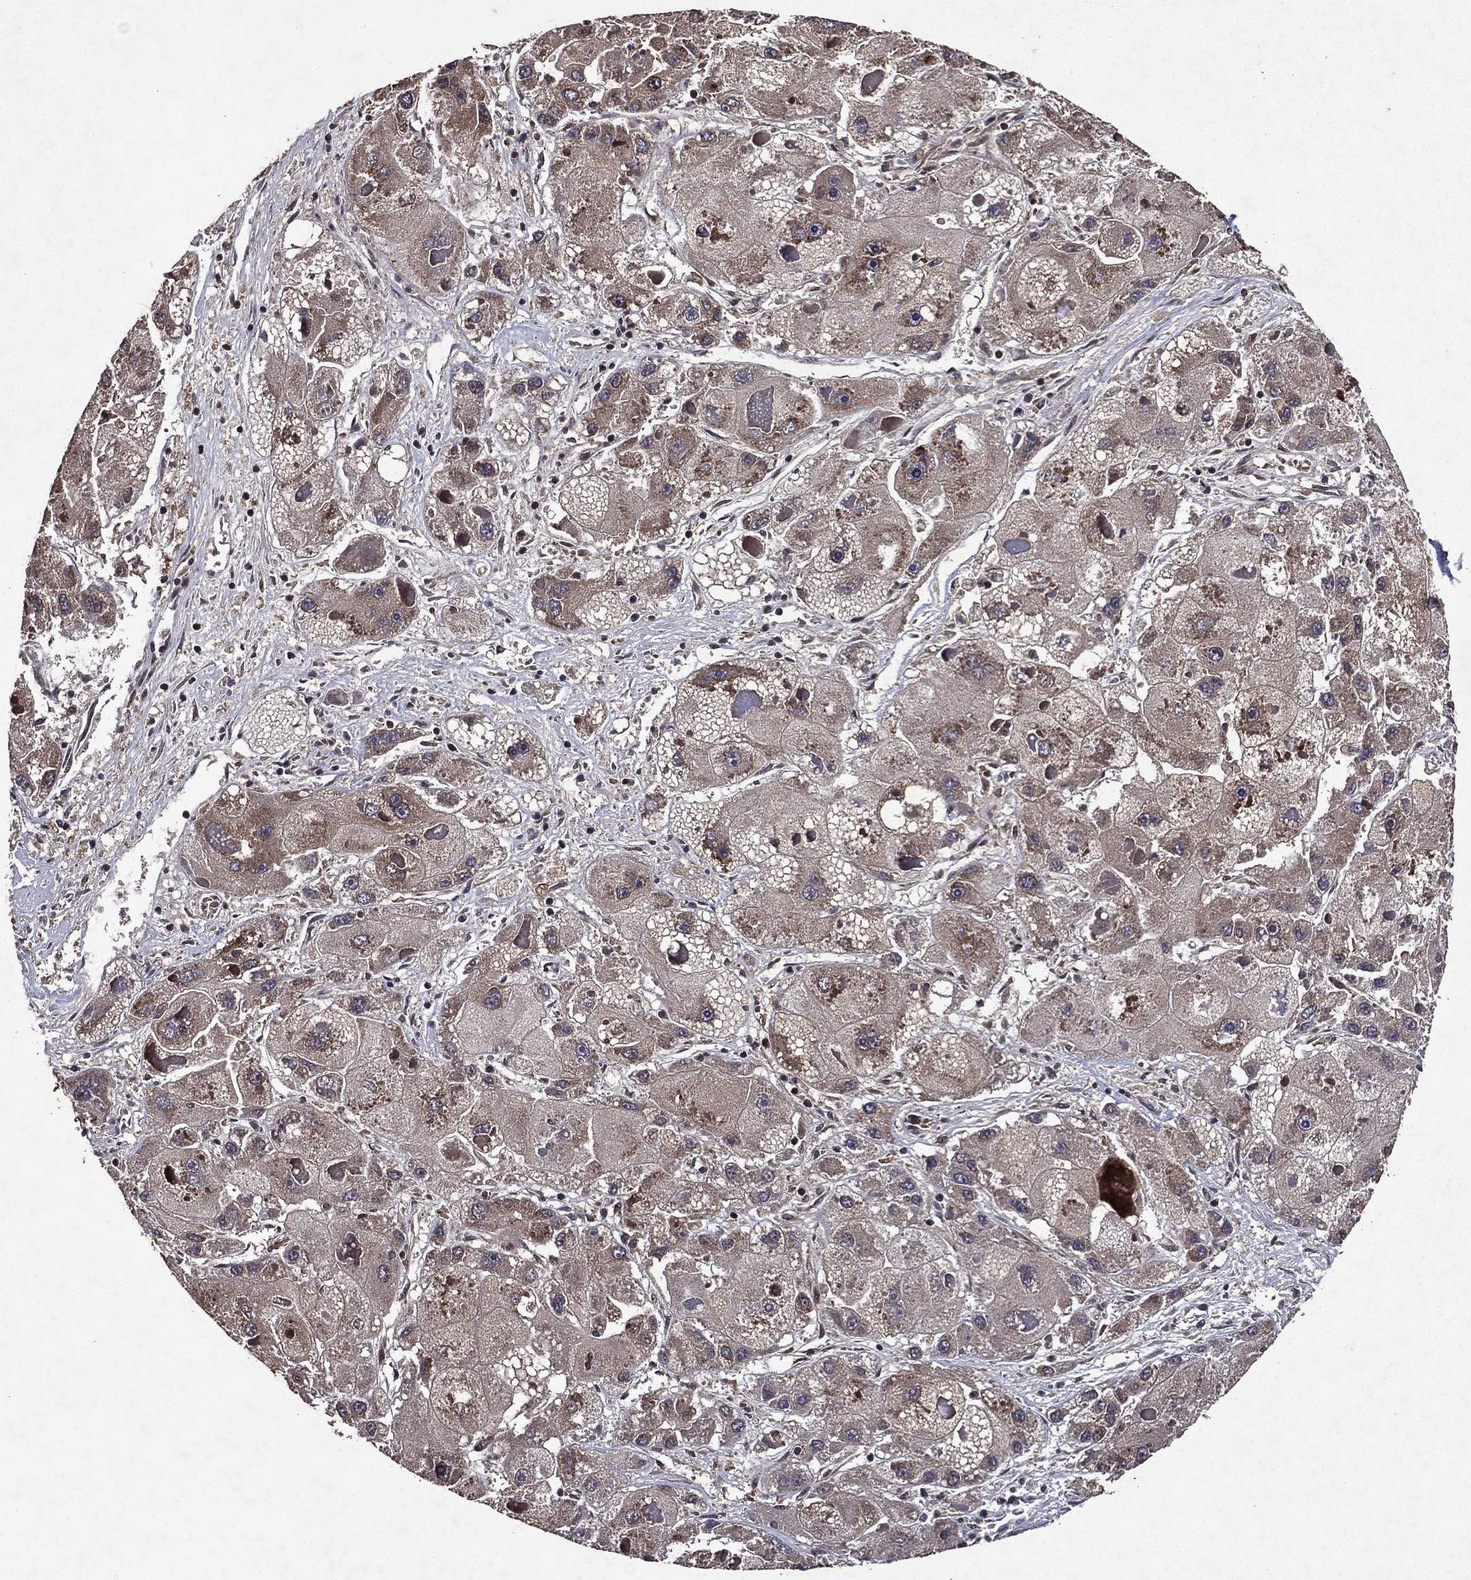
{"staining": {"intensity": "weak", "quantity": "<25%", "location": "cytoplasmic/membranous"}, "tissue": "liver cancer", "cell_type": "Tumor cells", "image_type": "cancer", "snomed": [{"axis": "morphology", "description": "Carcinoma, Hepatocellular, NOS"}, {"axis": "topography", "description": "Liver"}], "caption": "Immunohistochemistry photomicrograph of liver cancer (hepatocellular carcinoma) stained for a protein (brown), which exhibits no expression in tumor cells. (DAB IHC with hematoxylin counter stain).", "gene": "EIF2B4", "patient": {"sex": "female", "age": 73}}